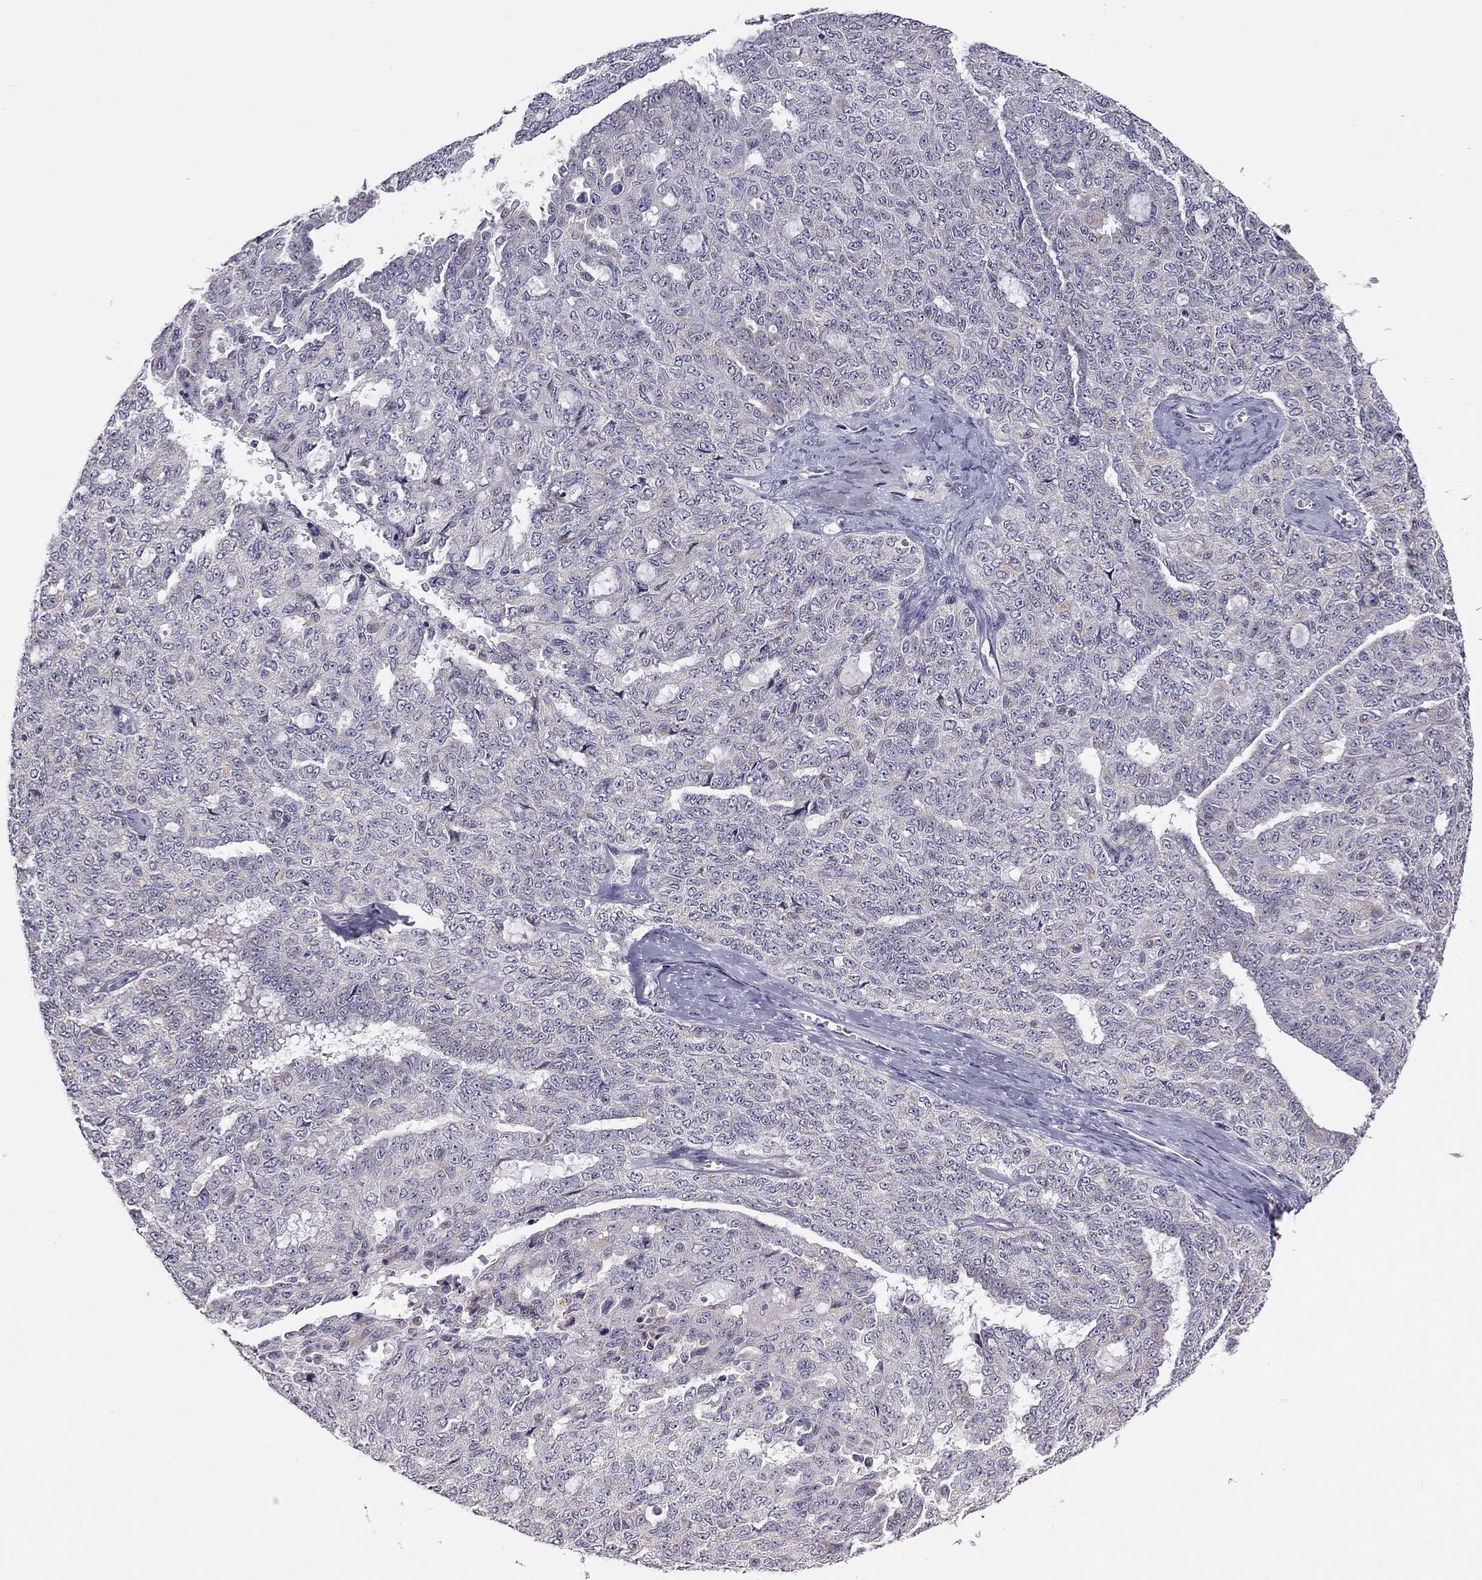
{"staining": {"intensity": "negative", "quantity": "none", "location": "none"}, "tissue": "ovarian cancer", "cell_type": "Tumor cells", "image_type": "cancer", "snomed": [{"axis": "morphology", "description": "Cystadenocarcinoma, serous, NOS"}, {"axis": "topography", "description": "Ovary"}], "caption": "A high-resolution micrograph shows immunohistochemistry (IHC) staining of ovarian cancer, which demonstrates no significant expression in tumor cells.", "gene": "C5orf49", "patient": {"sex": "female", "age": 71}}